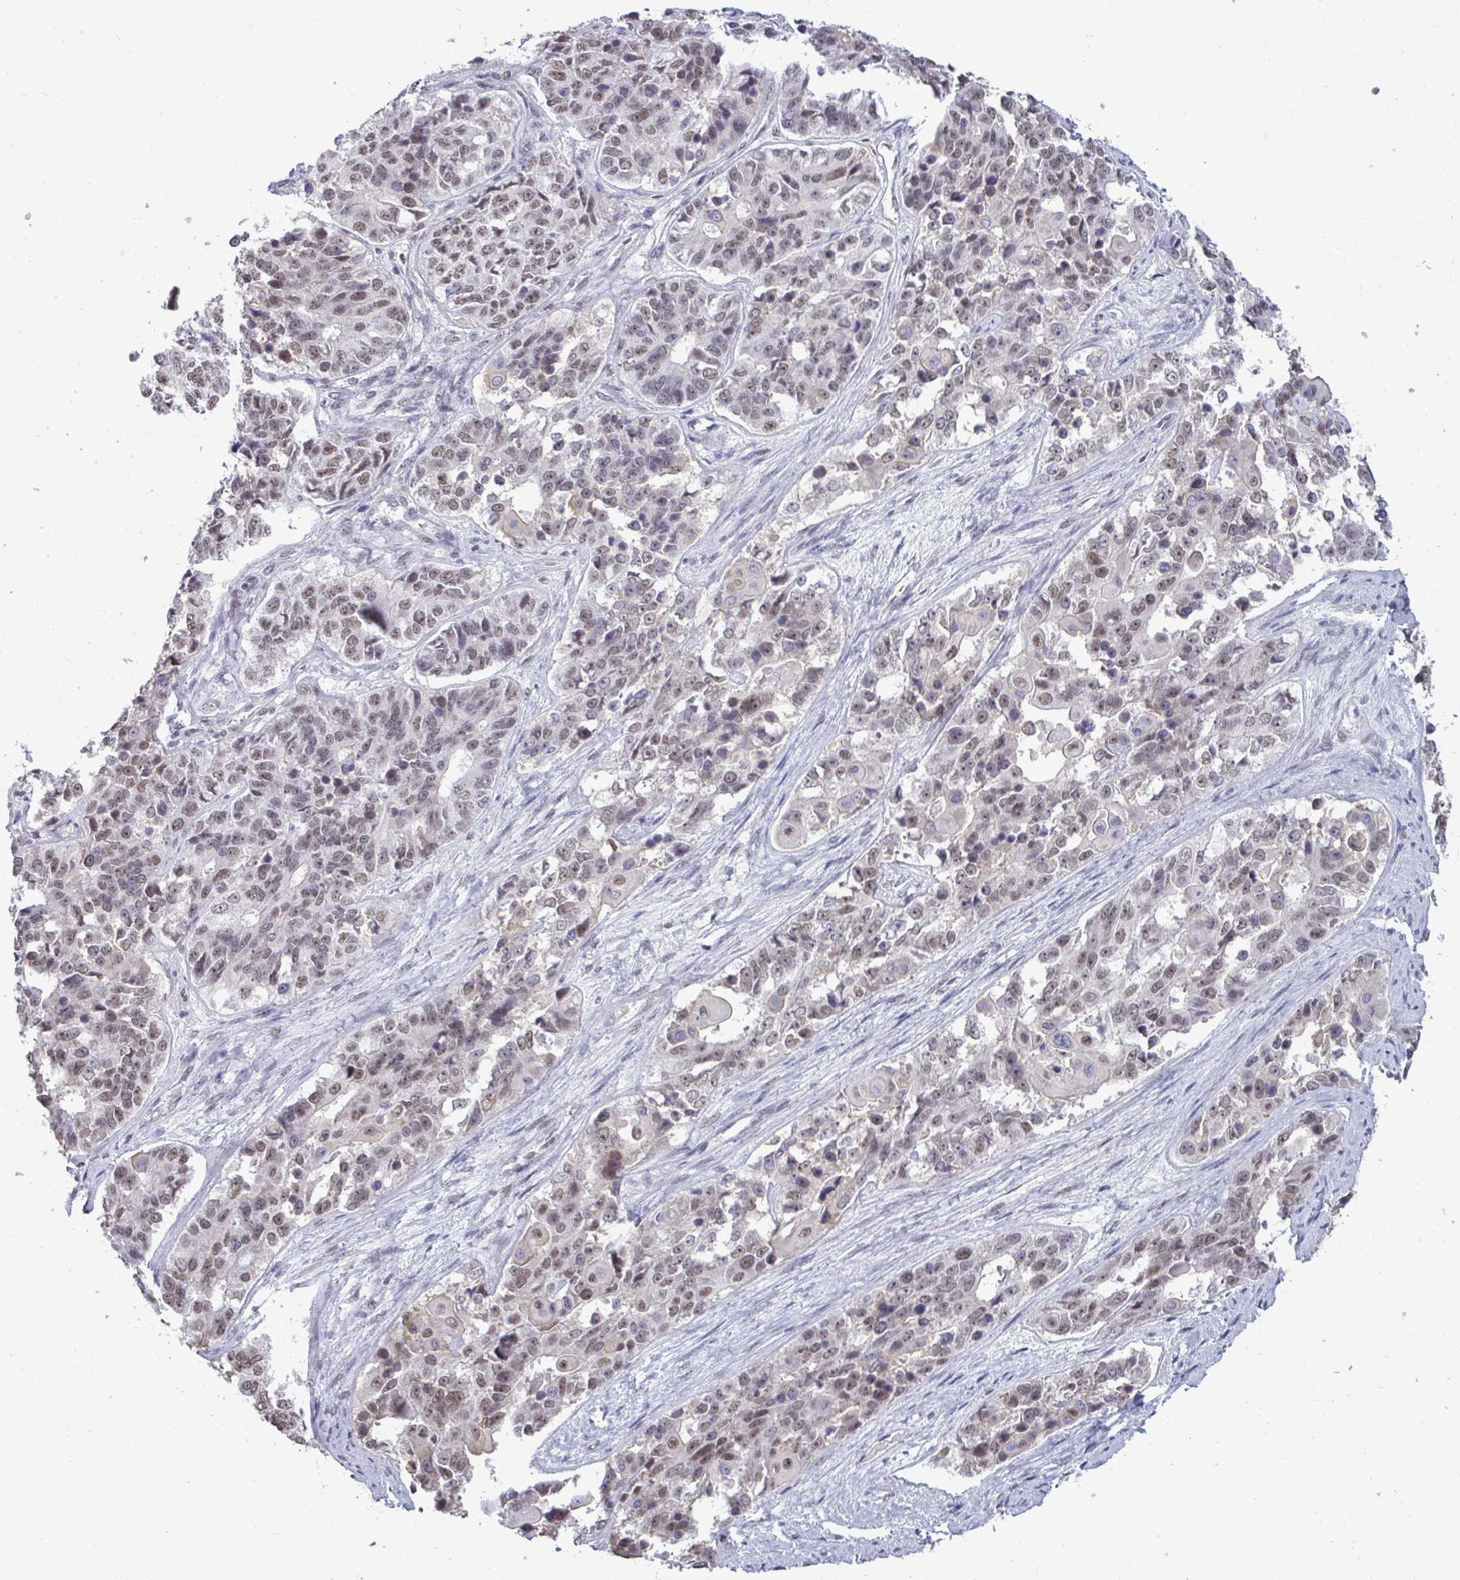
{"staining": {"intensity": "weak", "quantity": "25%-75%", "location": "nuclear"}, "tissue": "ovarian cancer", "cell_type": "Tumor cells", "image_type": "cancer", "snomed": [{"axis": "morphology", "description": "Carcinoma, endometroid"}, {"axis": "topography", "description": "Ovary"}], "caption": "Protein staining of endometroid carcinoma (ovarian) tissue demonstrates weak nuclear staining in about 25%-75% of tumor cells.", "gene": "PUF60", "patient": {"sex": "female", "age": 51}}